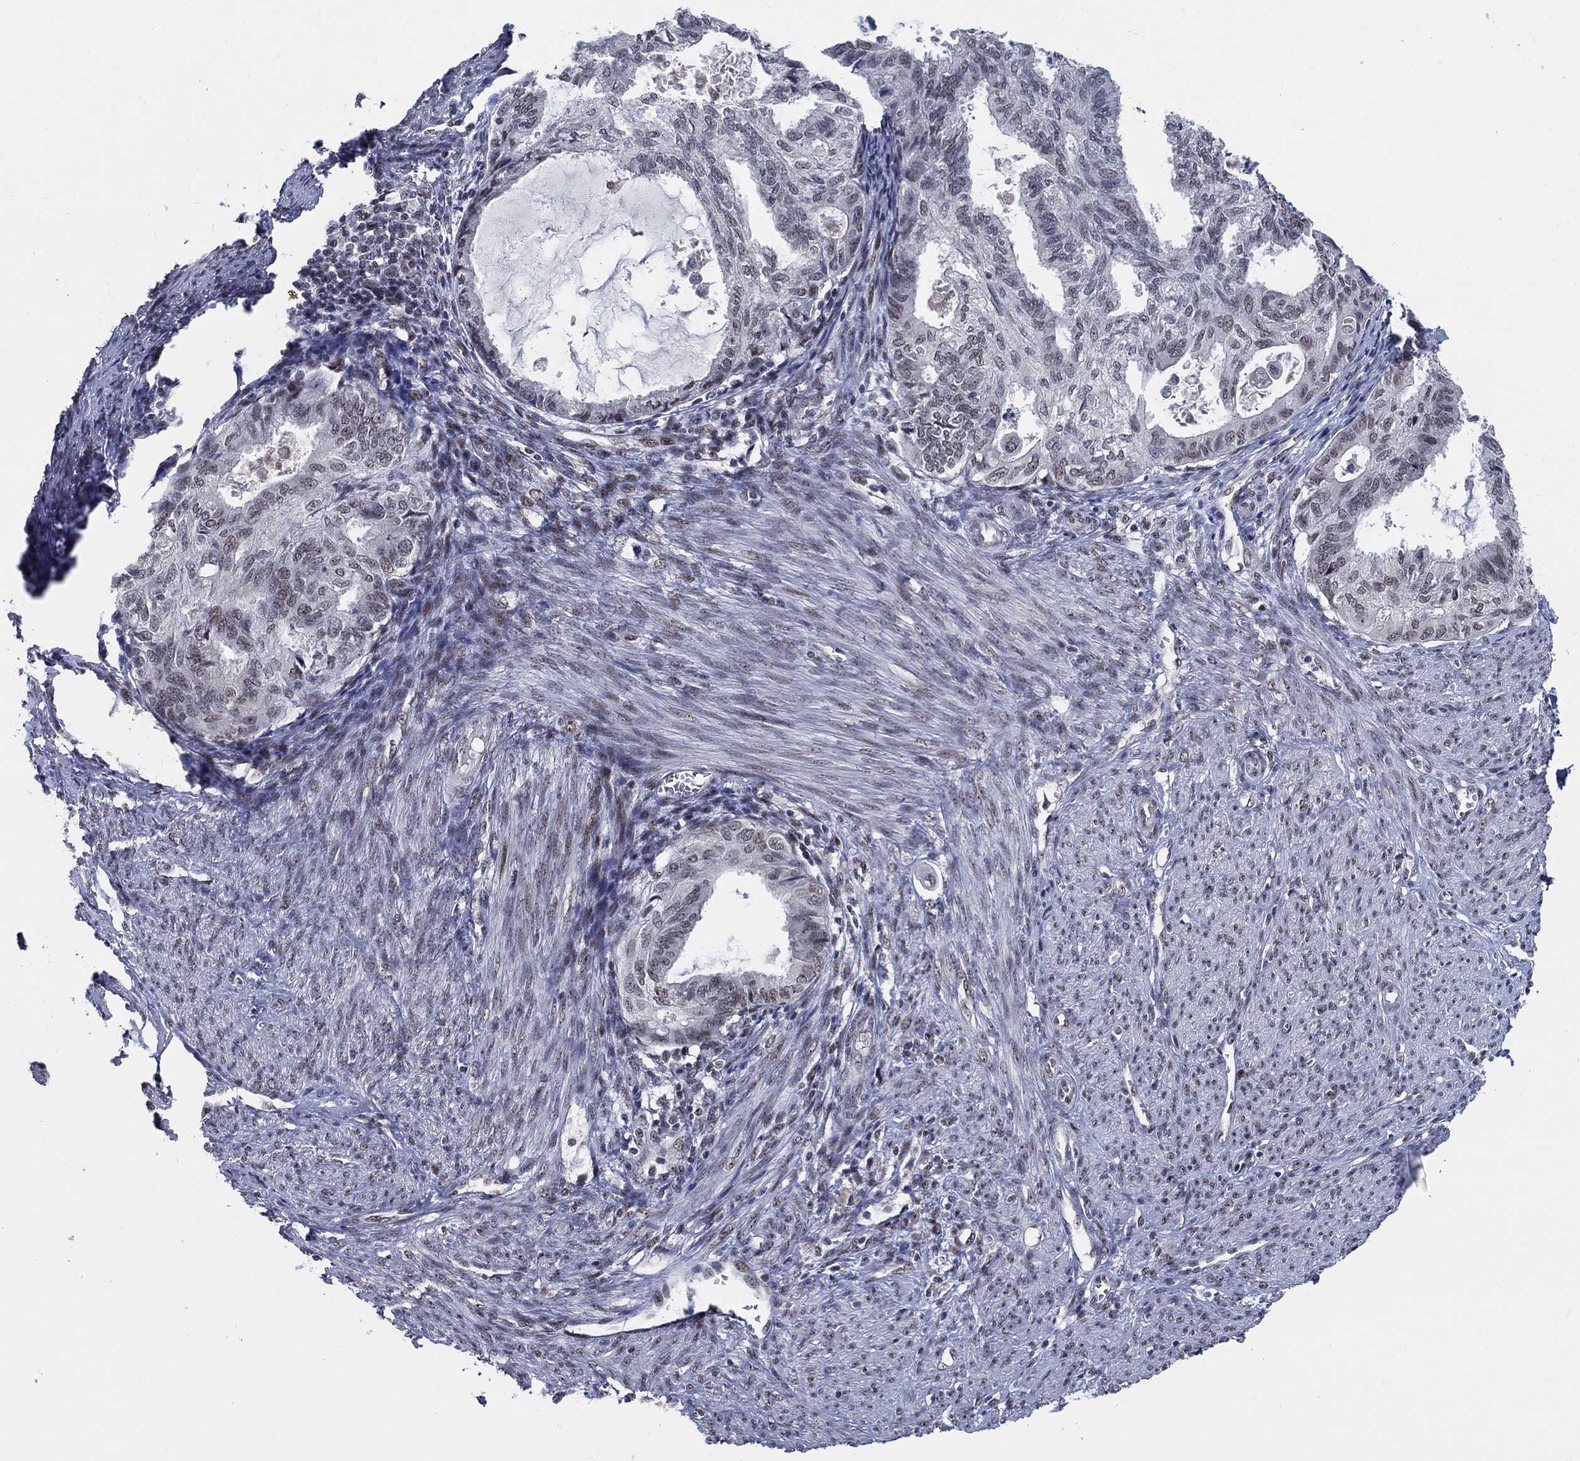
{"staining": {"intensity": "weak", "quantity": "<25%", "location": "nuclear"}, "tissue": "endometrial cancer", "cell_type": "Tumor cells", "image_type": "cancer", "snomed": [{"axis": "morphology", "description": "Adenocarcinoma, NOS"}, {"axis": "topography", "description": "Endometrium"}], "caption": "IHC photomicrograph of neoplastic tissue: human adenocarcinoma (endometrial) stained with DAB shows no significant protein expression in tumor cells. (Stains: DAB (3,3'-diaminobenzidine) IHC with hematoxylin counter stain, Microscopy: brightfield microscopy at high magnification).", "gene": "HTN1", "patient": {"sex": "female", "age": 86}}